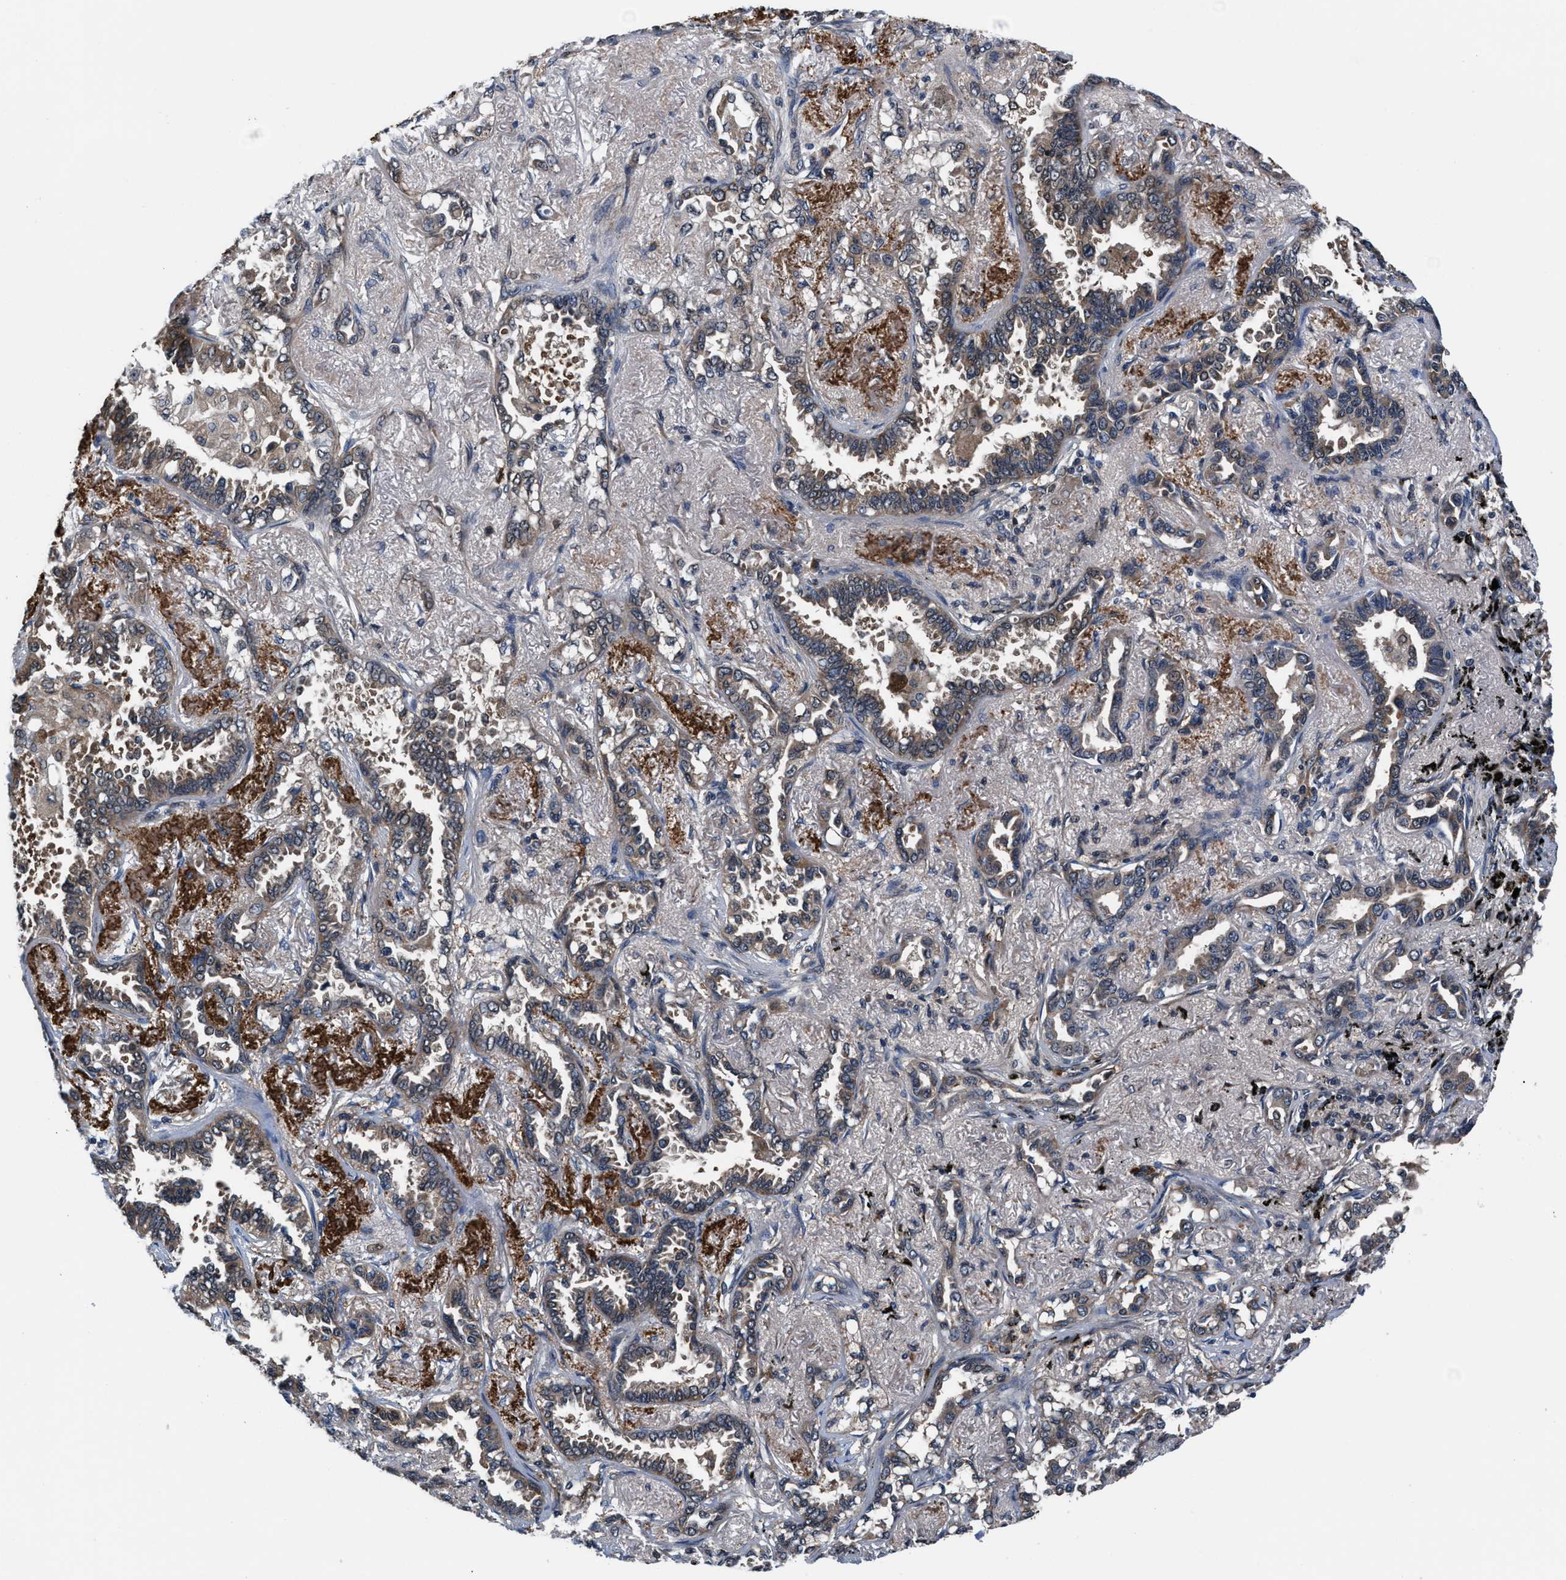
{"staining": {"intensity": "weak", "quantity": ">75%", "location": "cytoplasmic/membranous"}, "tissue": "lung cancer", "cell_type": "Tumor cells", "image_type": "cancer", "snomed": [{"axis": "morphology", "description": "Adenocarcinoma, NOS"}, {"axis": "topography", "description": "Lung"}], "caption": "Immunohistochemical staining of lung adenocarcinoma shows low levels of weak cytoplasmic/membranous protein positivity in about >75% of tumor cells.", "gene": "PRPSAP2", "patient": {"sex": "male", "age": 59}}